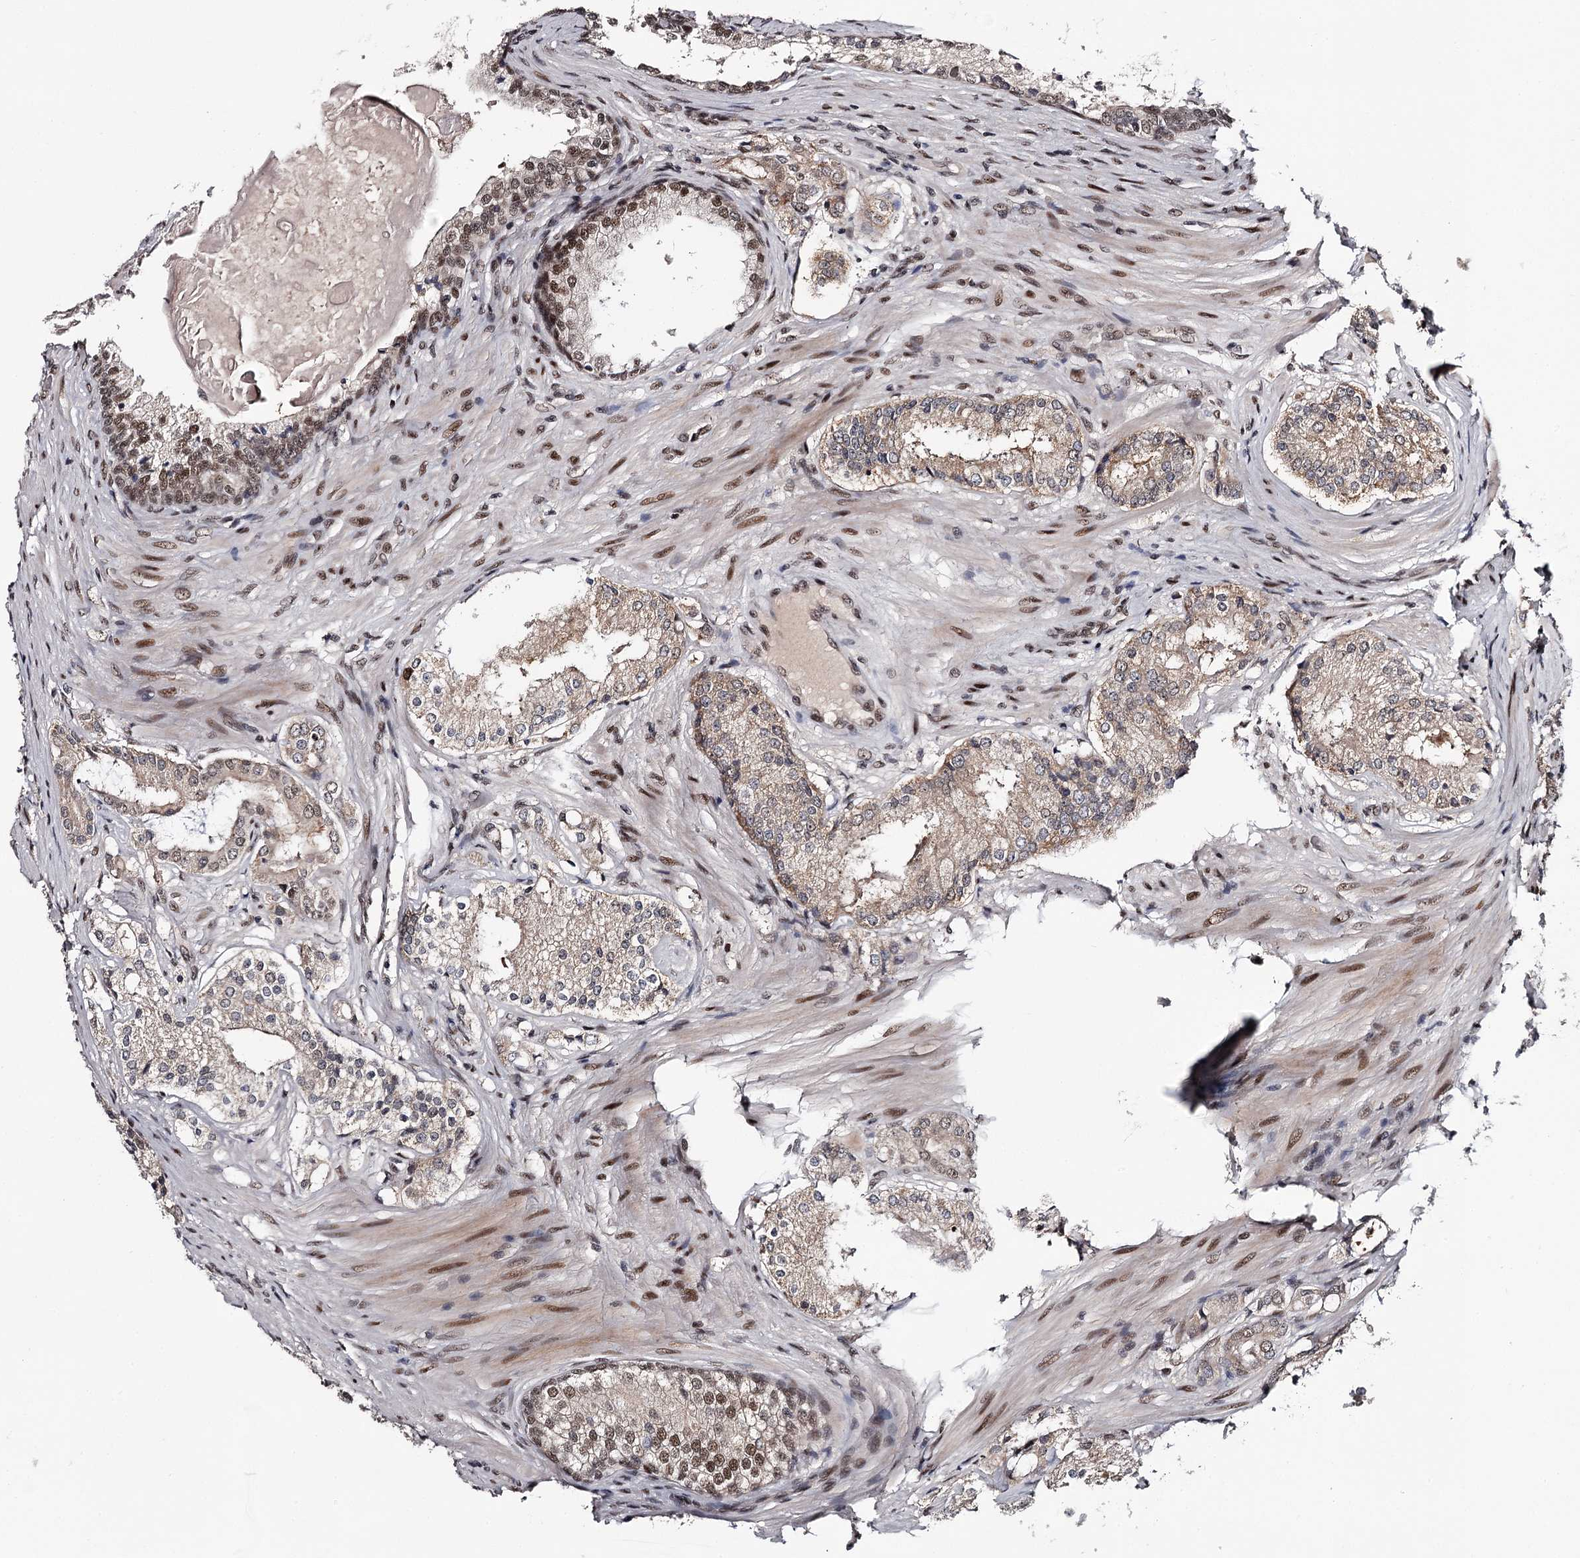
{"staining": {"intensity": "weak", "quantity": ">75%", "location": "cytoplasmic/membranous,nuclear"}, "tissue": "prostate cancer", "cell_type": "Tumor cells", "image_type": "cancer", "snomed": [{"axis": "morphology", "description": "Adenocarcinoma, High grade"}, {"axis": "topography", "description": "Prostate"}], "caption": "IHC photomicrograph of prostate cancer stained for a protein (brown), which displays low levels of weak cytoplasmic/membranous and nuclear positivity in approximately >75% of tumor cells.", "gene": "TTC33", "patient": {"sex": "male", "age": 63}}